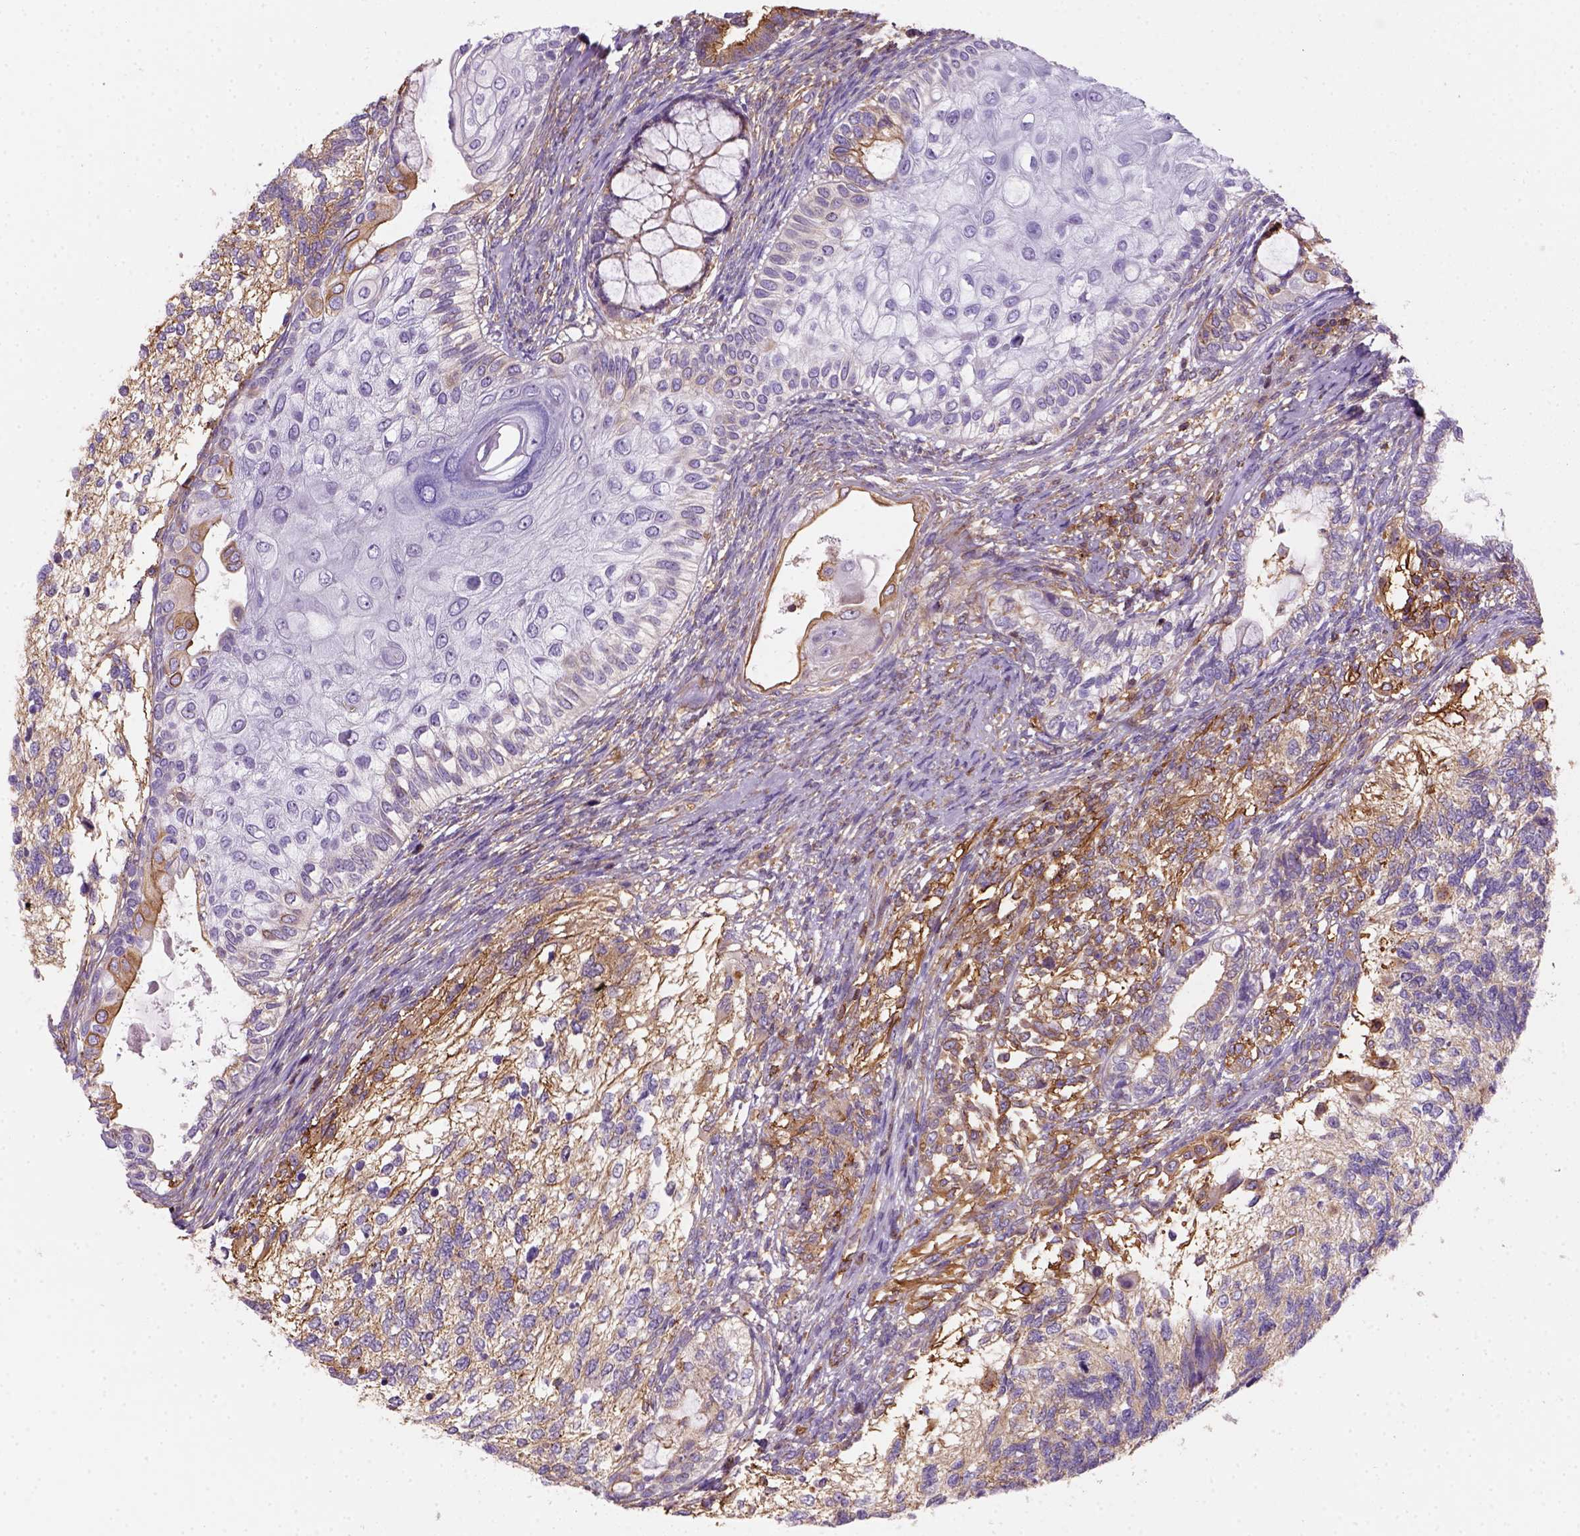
{"staining": {"intensity": "strong", "quantity": "<25%", "location": "cytoplasmic/membranous"}, "tissue": "testis cancer", "cell_type": "Tumor cells", "image_type": "cancer", "snomed": [{"axis": "morphology", "description": "Seminoma, NOS"}, {"axis": "morphology", "description": "Carcinoma, Embryonal, NOS"}, {"axis": "topography", "description": "Testis"}], "caption": "Approximately <25% of tumor cells in human testis seminoma reveal strong cytoplasmic/membranous protein positivity as visualized by brown immunohistochemical staining.", "gene": "GPRC5D", "patient": {"sex": "male", "age": 41}}